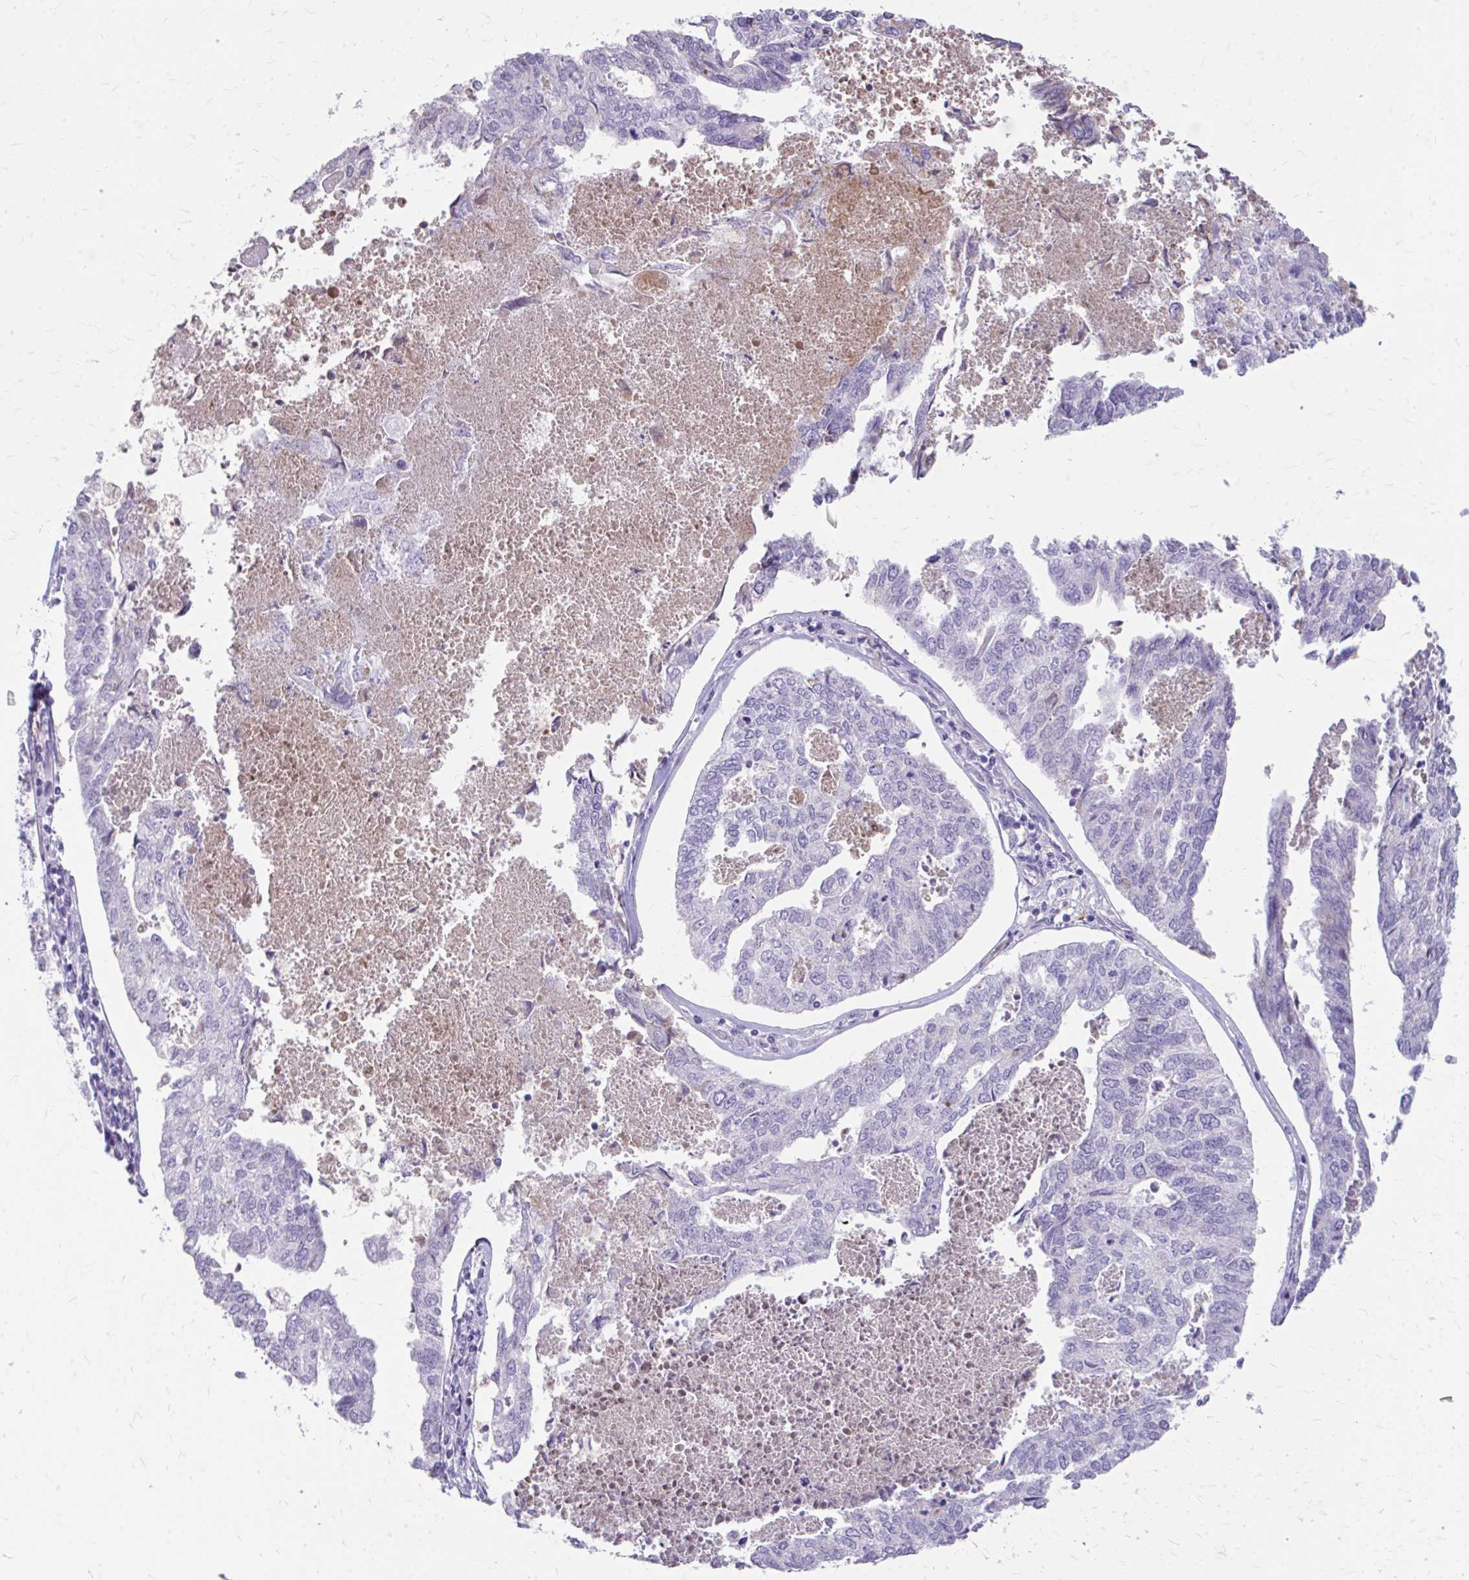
{"staining": {"intensity": "negative", "quantity": "none", "location": "none"}, "tissue": "endometrial cancer", "cell_type": "Tumor cells", "image_type": "cancer", "snomed": [{"axis": "morphology", "description": "Adenocarcinoma, NOS"}, {"axis": "topography", "description": "Endometrium"}], "caption": "Immunohistochemical staining of endometrial cancer (adenocarcinoma) shows no significant positivity in tumor cells.", "gene": "CFH", "patient": {"sex": "female", "age": 73}}